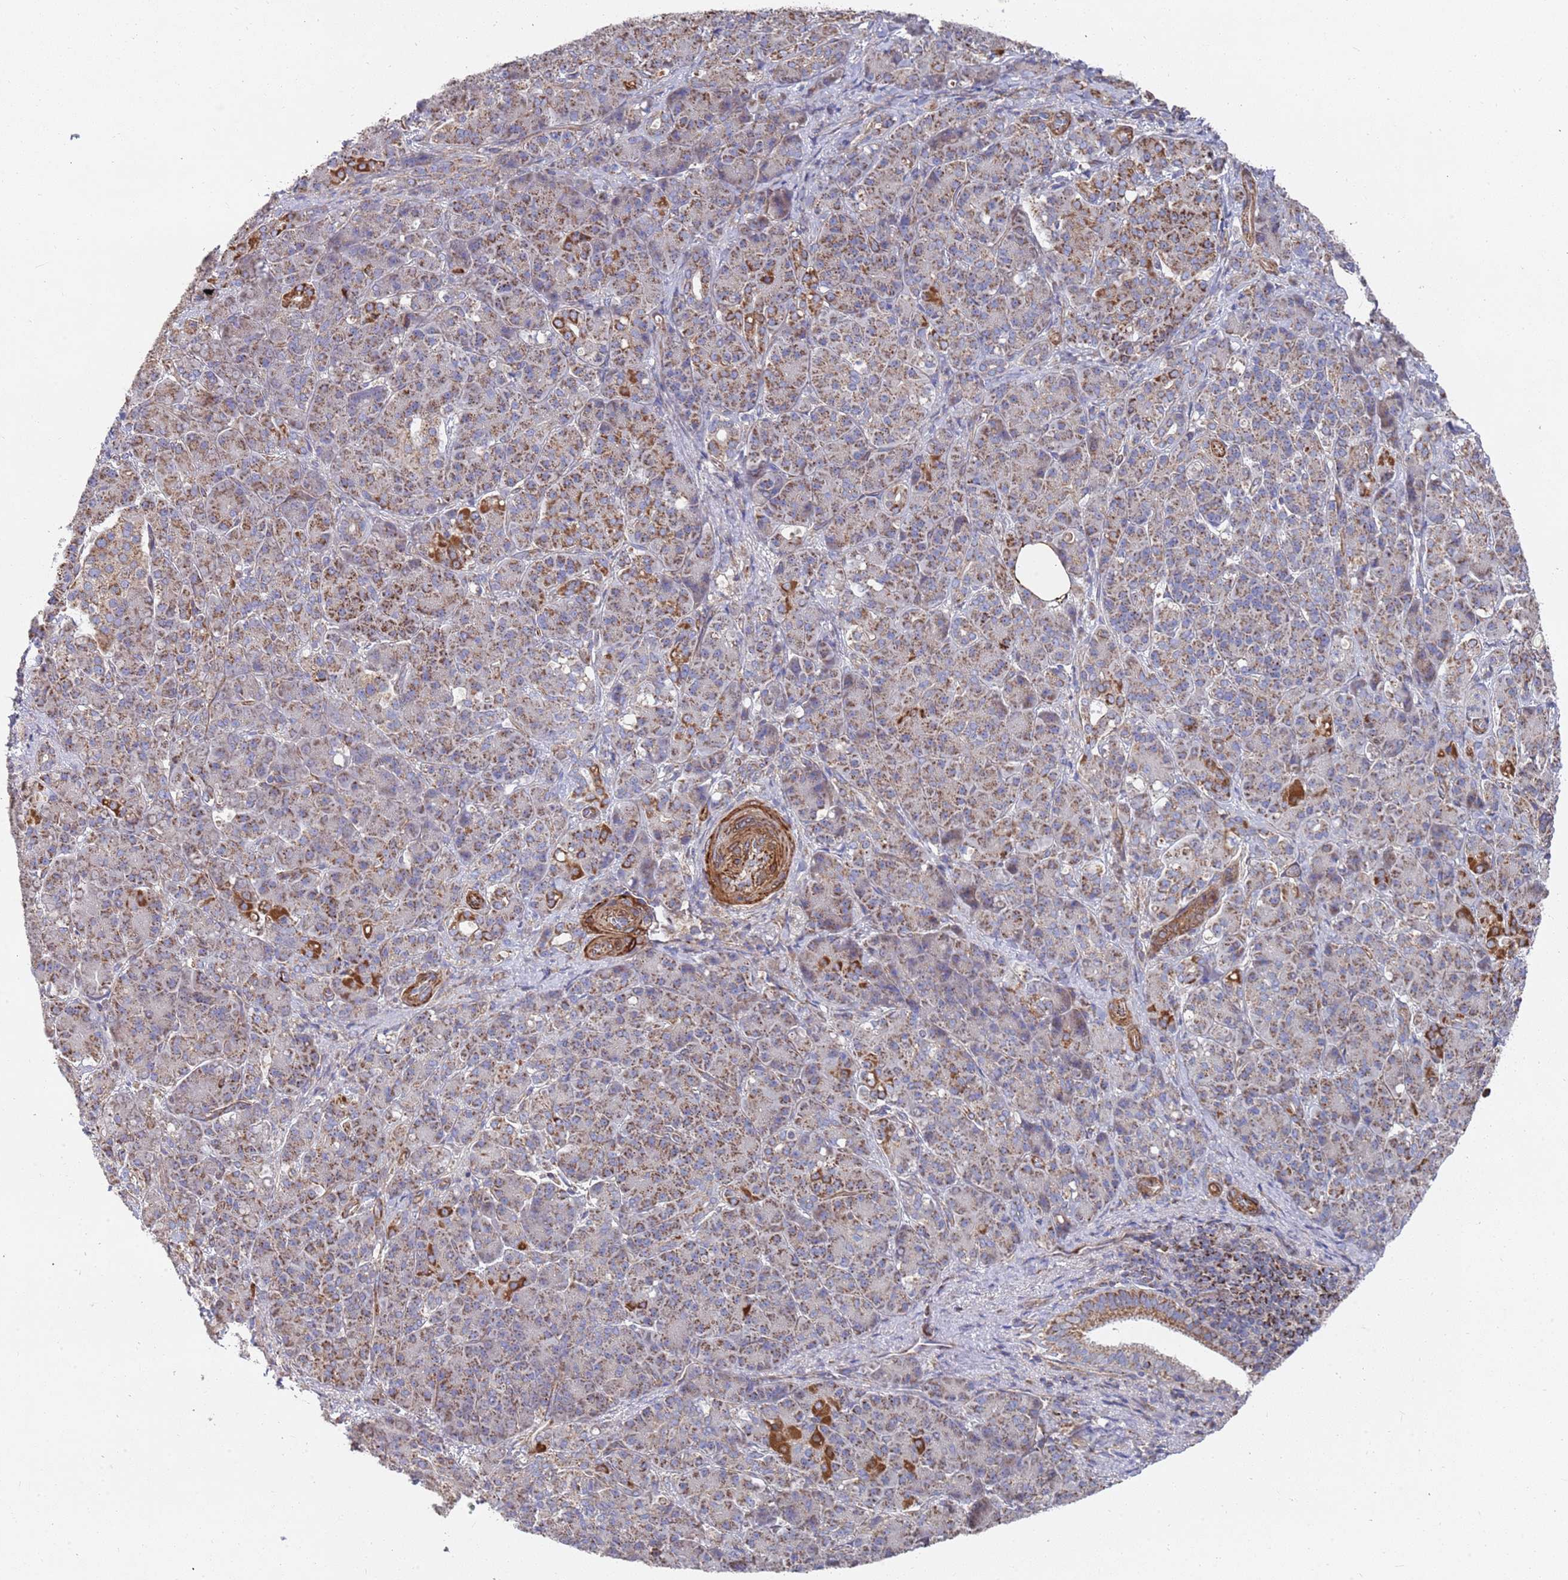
{"staining": {"intensity": "moderate", "quantity": ">75%", "location": "cytoplasmic/membranous"}, "tissue": "pancreatic cancer", "cell_type": "Tumor cells", "image_type": "cancer", "snomed": [{"axis": "morphology", "description": "Adenocarcinoma, NOS"}, {"axis": "topography", "description": "Pancreas"}], "caption": "About >75% of tumor cells in pancreatic cancer (adenocarcinoma) show moderate cytoplasmic/membranous protein expression as visualized by brown immunohistochemical staining.", "gene": "WDFY3", "patient": {"sex": "male", "age": 57}}